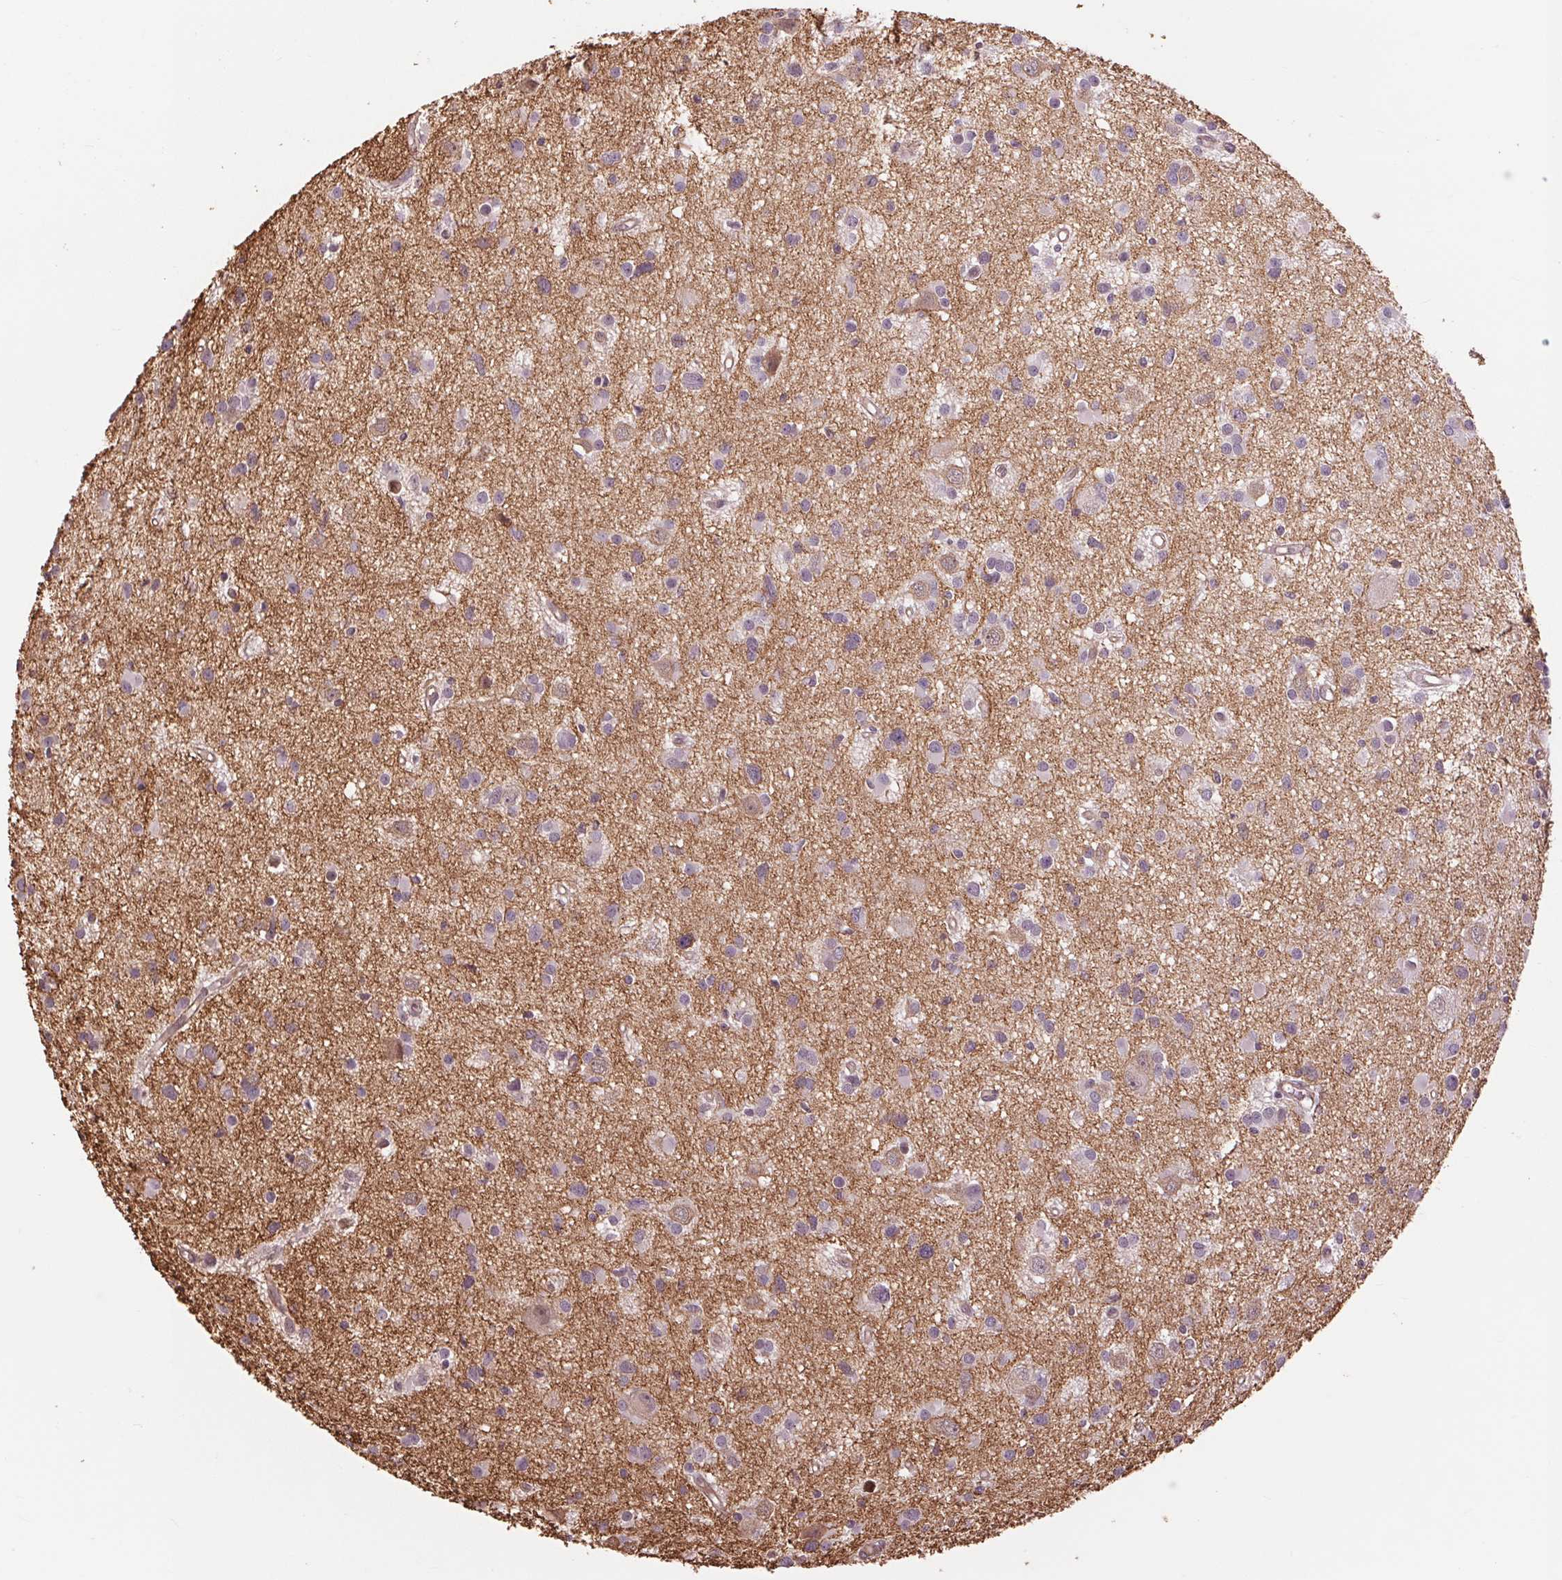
{"staining": {"intensity": "negative", "quantity": "none", "location": "none"}, "tissue": "glioma", "cell_type": "Tumor cells", "image_type": "cancer", "snomed": [{"axis": "morphology", "description": "Glioma, malignant, High grade"}, {"axis": "topography", "description": "Brain"}], "caption": "IHC micrograph of neoplastic tissue: human glioma stained with DAB reveals no significant protein expression in tumor cells. (DAB immunohistochemistry (IHC), high magnification).", "gene": "PALM", "patient": {"sex": "male", "age": 54}}